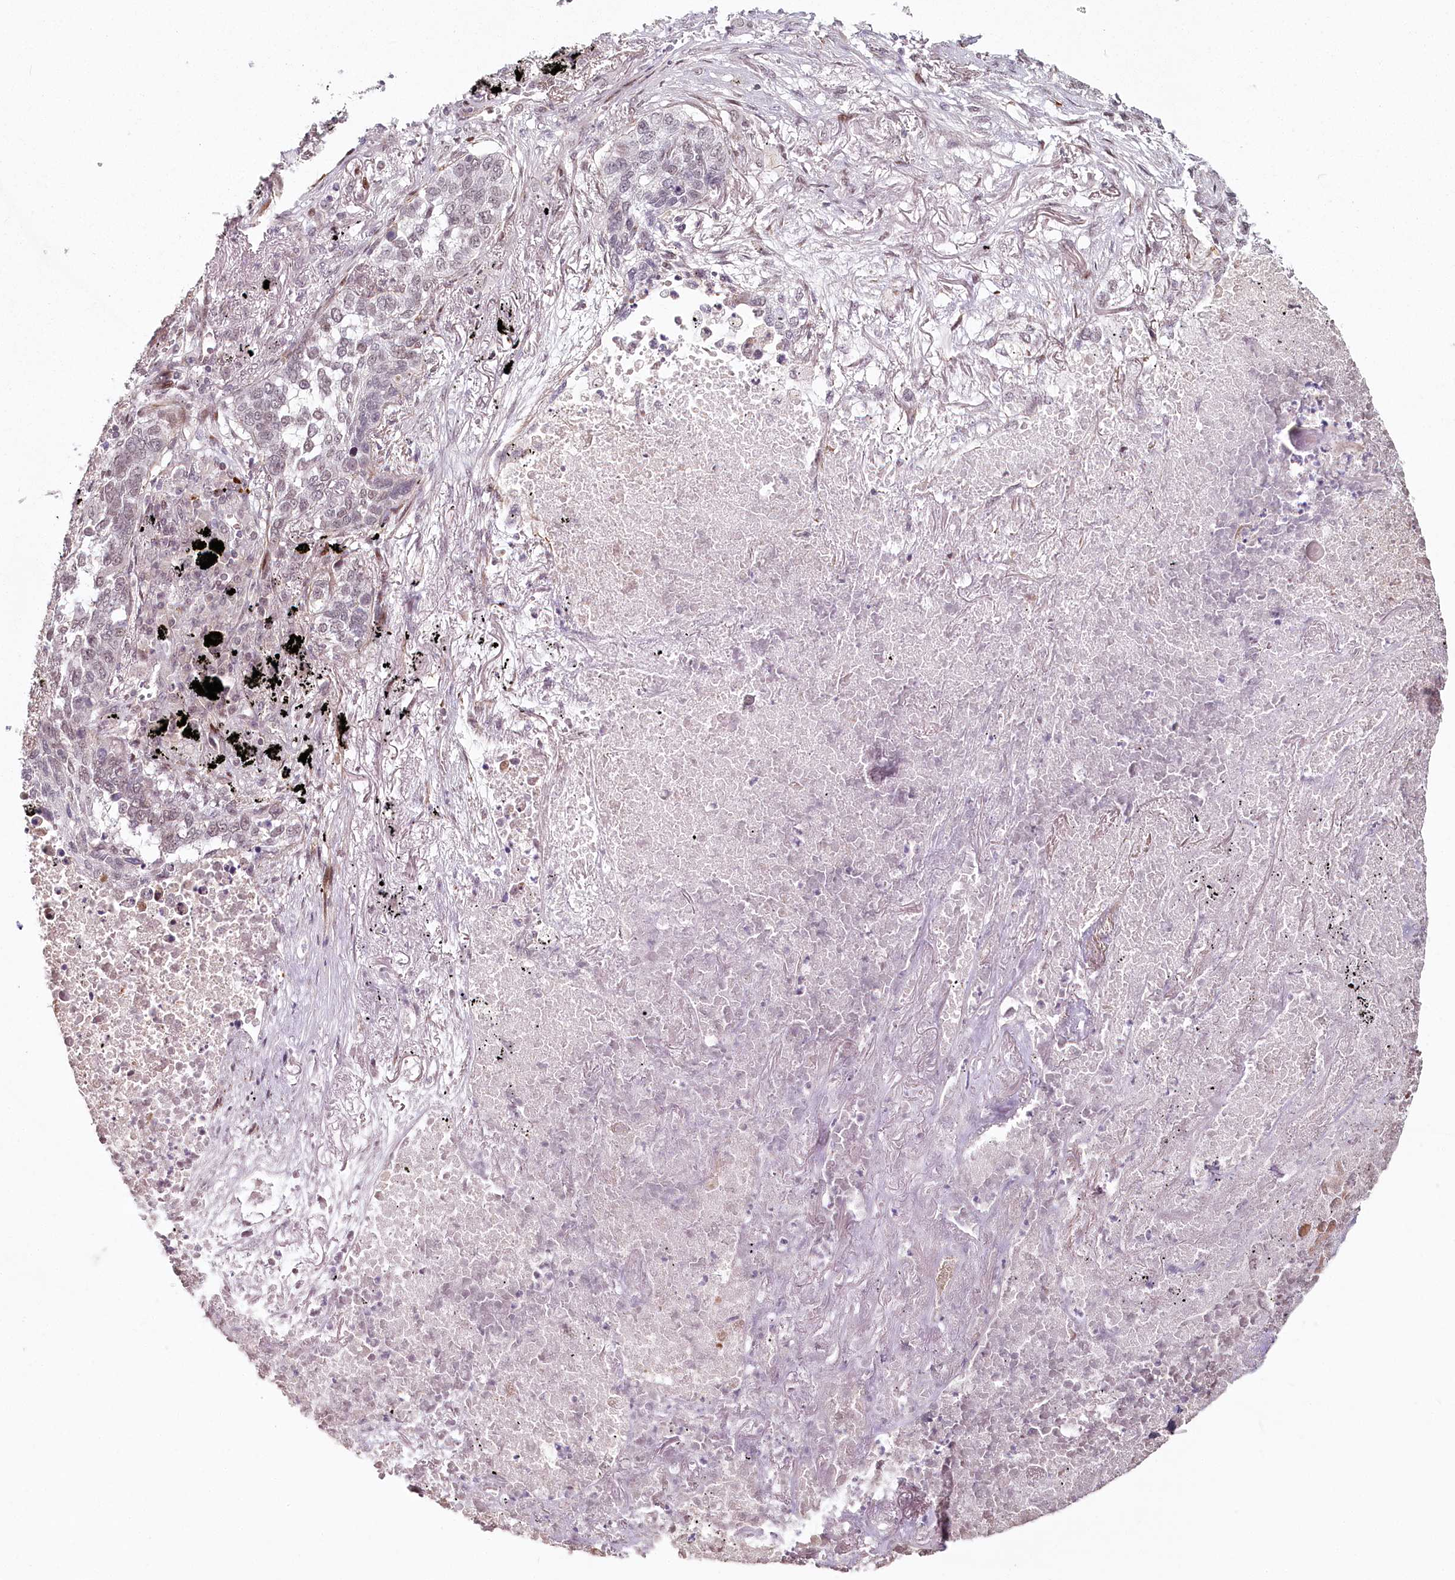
{"staining": {"intensity": "weak", "quantity": "<25%", "location": "nuclear"}, "tissue": "lung cancer", "cell_type": "Tumor cells", "image_type": "cancer", "snomed": [{"axis": "morphology", "description": "Squamous cell carcinoma, NOS"}, {"axis": "topography", "description": "Lung"}], "caption": "Squamous cell carcinoma (lung) was stained to show a protein in brown. There is no significant staining in tumor cells.", "gene": "FAM204A", "patient": {"sex": "female", "age": 63}}